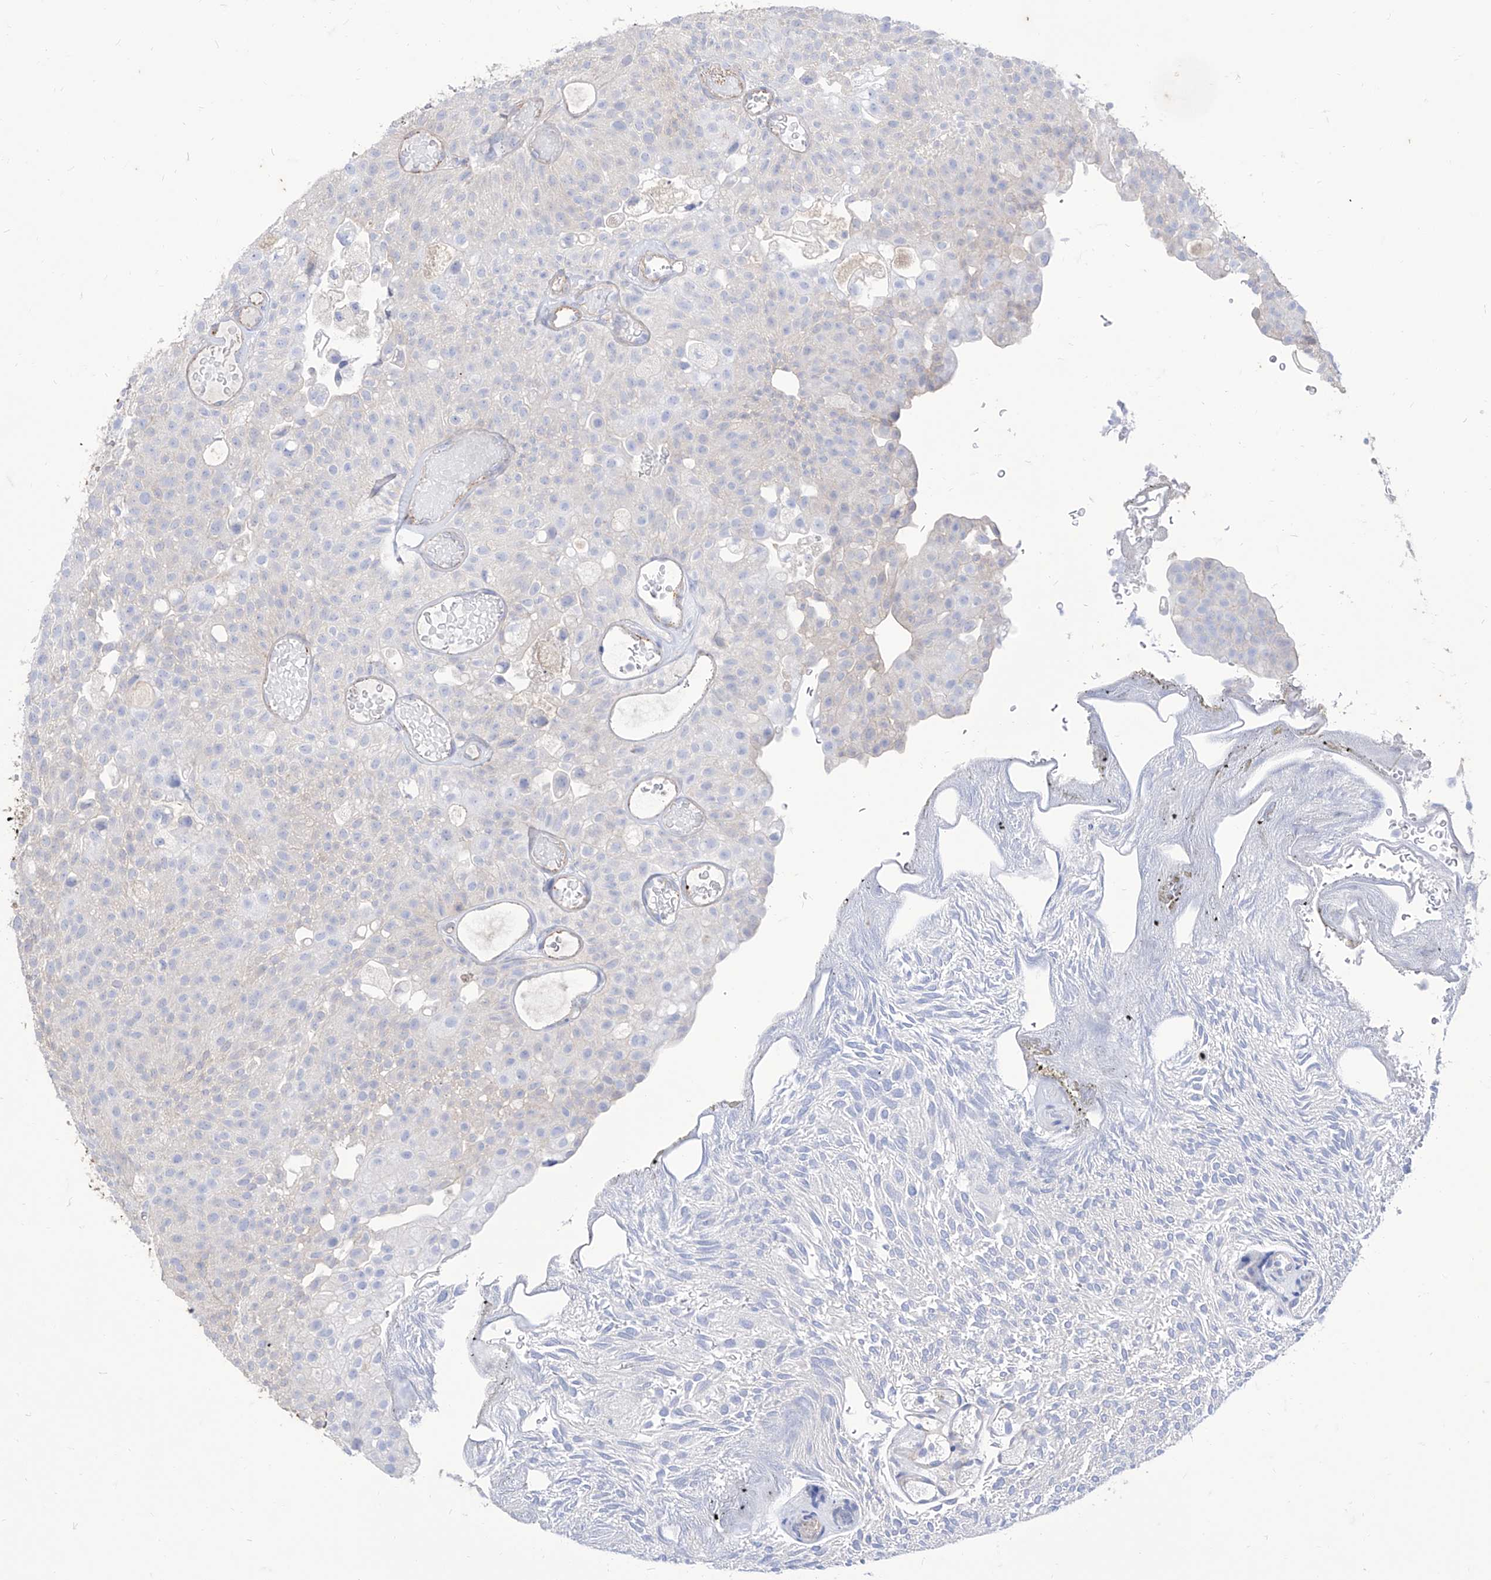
{"staining": {"intensity": "negative", "quantity": "none", "location": "none"}, "tissue": "urothelial cancer", "cell_type": "Tumor cells", "image_type": "cancer", "snomed": [{"axis": "morphology", "description": "Urothelial carcinoma, Low grade"}, {"axis": "topography", "description": "Urinary bladder"}], "caption": "DAB (3,3'-diaminobenzidine) immunohistochemical staining of urothelial carcinoma (low-grade) reveals no significant positivity in tumor cells.", "gene": "C1orf74", "patient": {"sex": "male", "age": 78}}